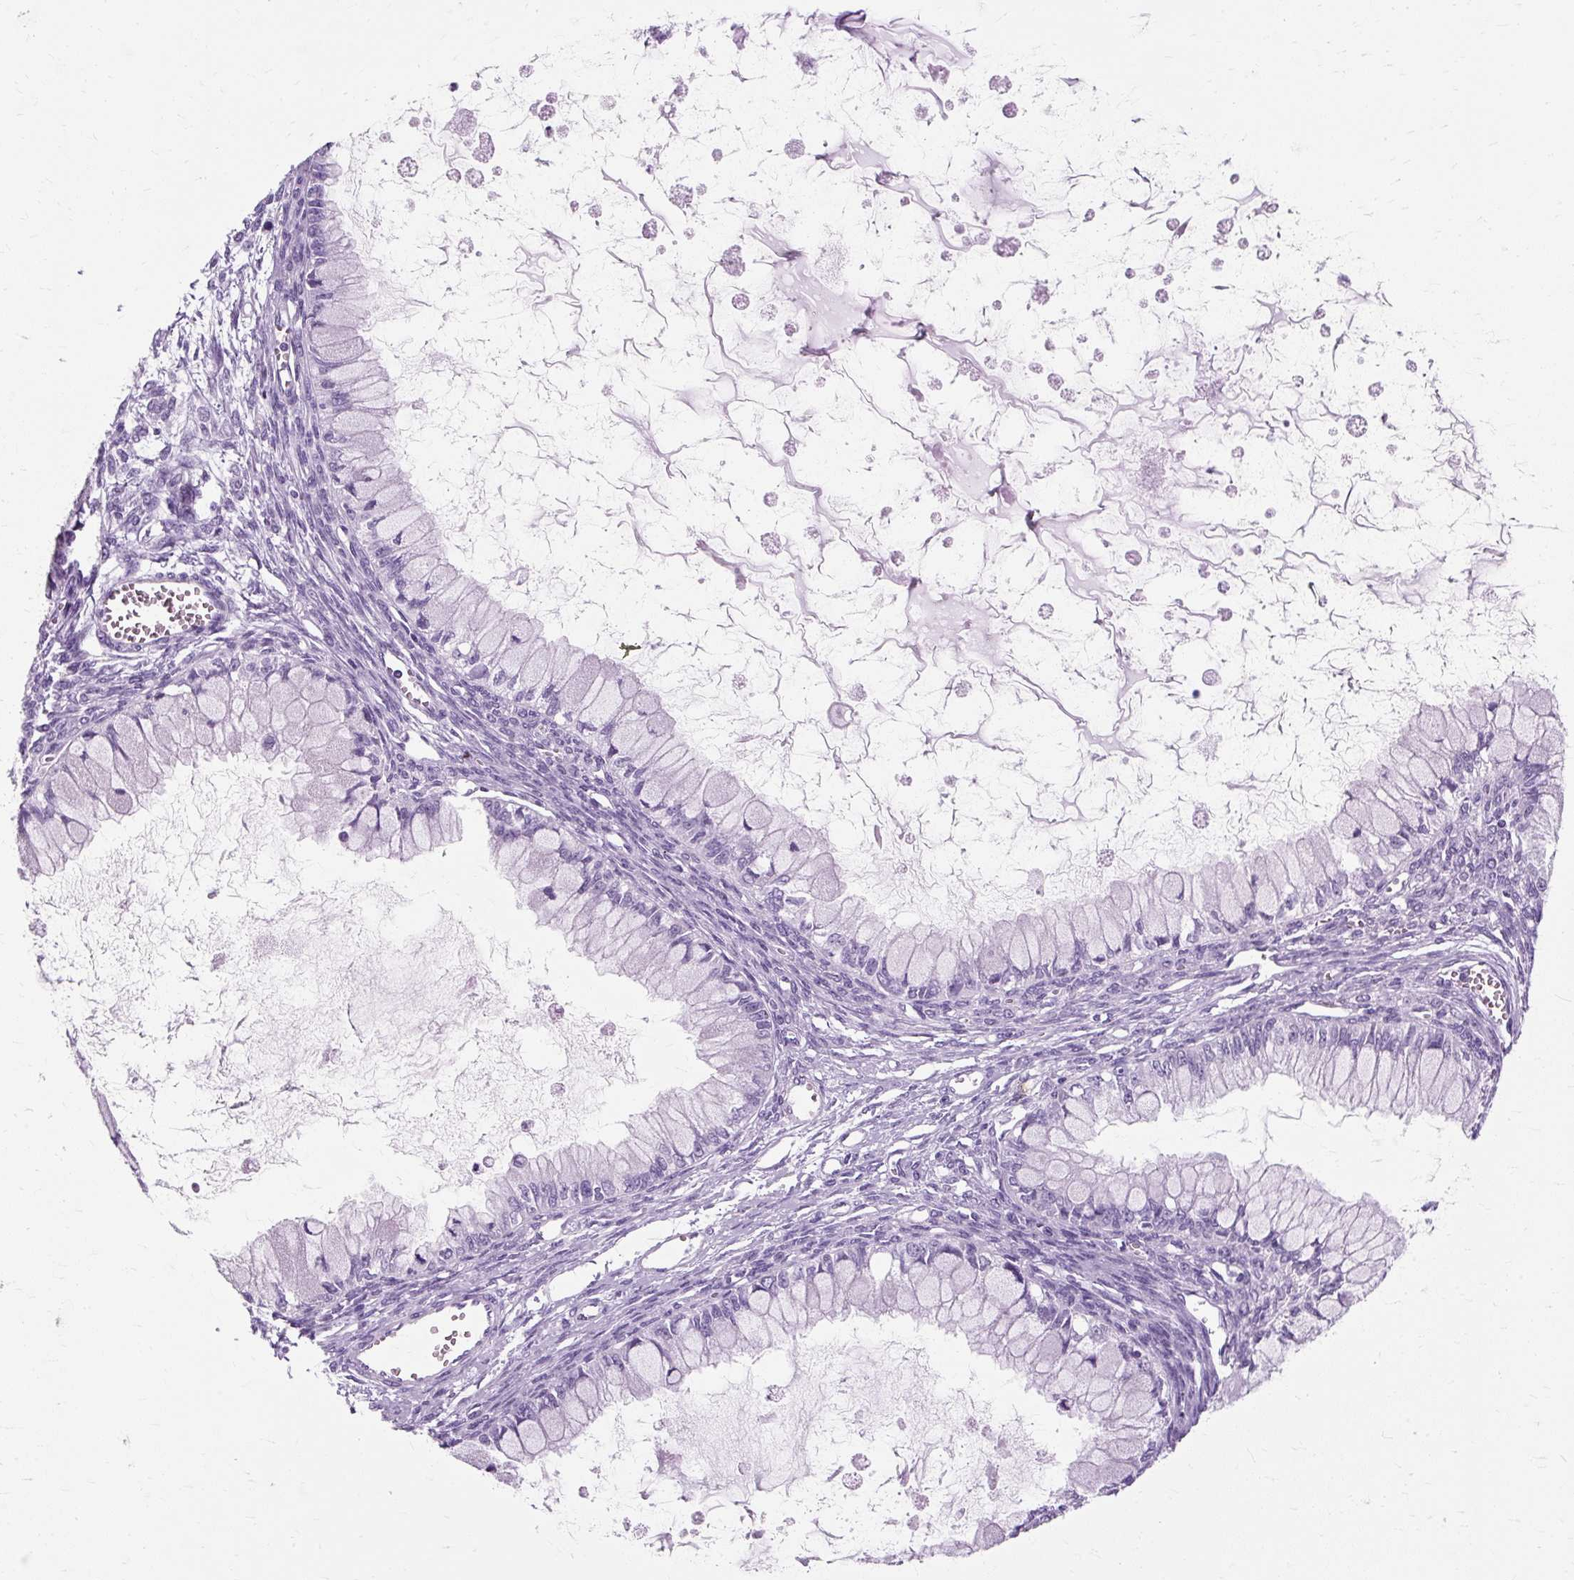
{"staining": {"intensity": "negative", "quantity": "none", "location": "none"}, "tissue": "ovarian cancer", "cell_type": "Tumor cells", "image_type": "cancer", "snomed": [{"axis": "morphology", "description": "Cystadenocarcinoma, mucinous, NOS"}, {"axis": "topography", "description": "Ovary"}], "caption": "Human mucinous cystadenocarcinoma (ovarian) stained for a protein using immunohistochemistry (IHC) demonstrates no expression in tumor cells.", "gene": "TMEM89", "patient": {"sex": "female", "age": 34}}